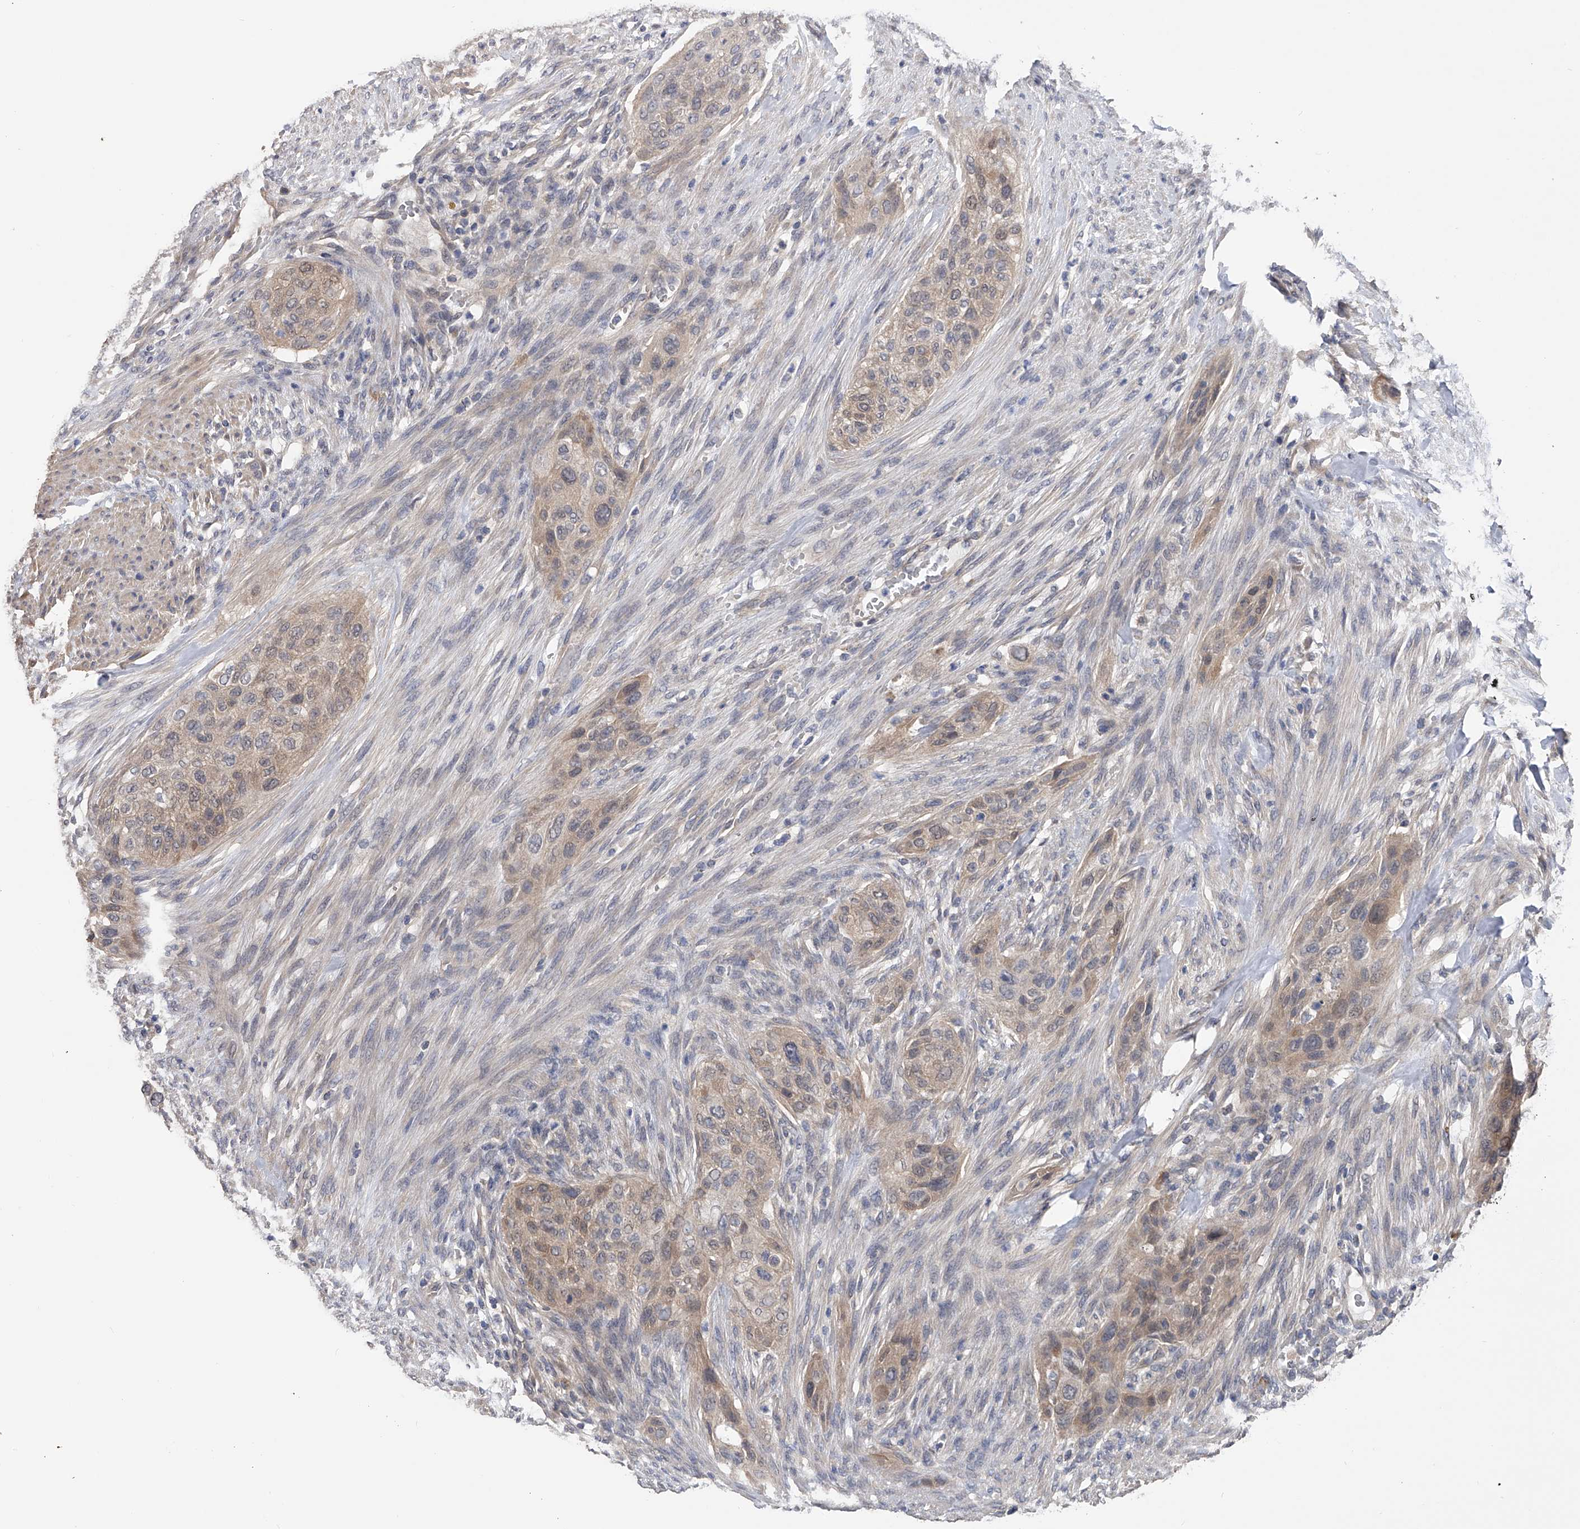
{"staining": {"intensity": "weak", "quantity": "<25%", "location": "cytoplasmic/membranous"}, "tissue": "urothelial cancer", "cell_type": "Tumor cells", "image_type": "cancer", "snomed": [{"axis": "morphology", "description": "Urothelial carcinoma, High grade"}, {"axis": "topography", "description": "Urinary bladder"}], "caption": "There is no significant positivity in tumor cells of urothelial cancer.", "gene": "CFAP298", "patient": {"sex": "male", "age": 35}}